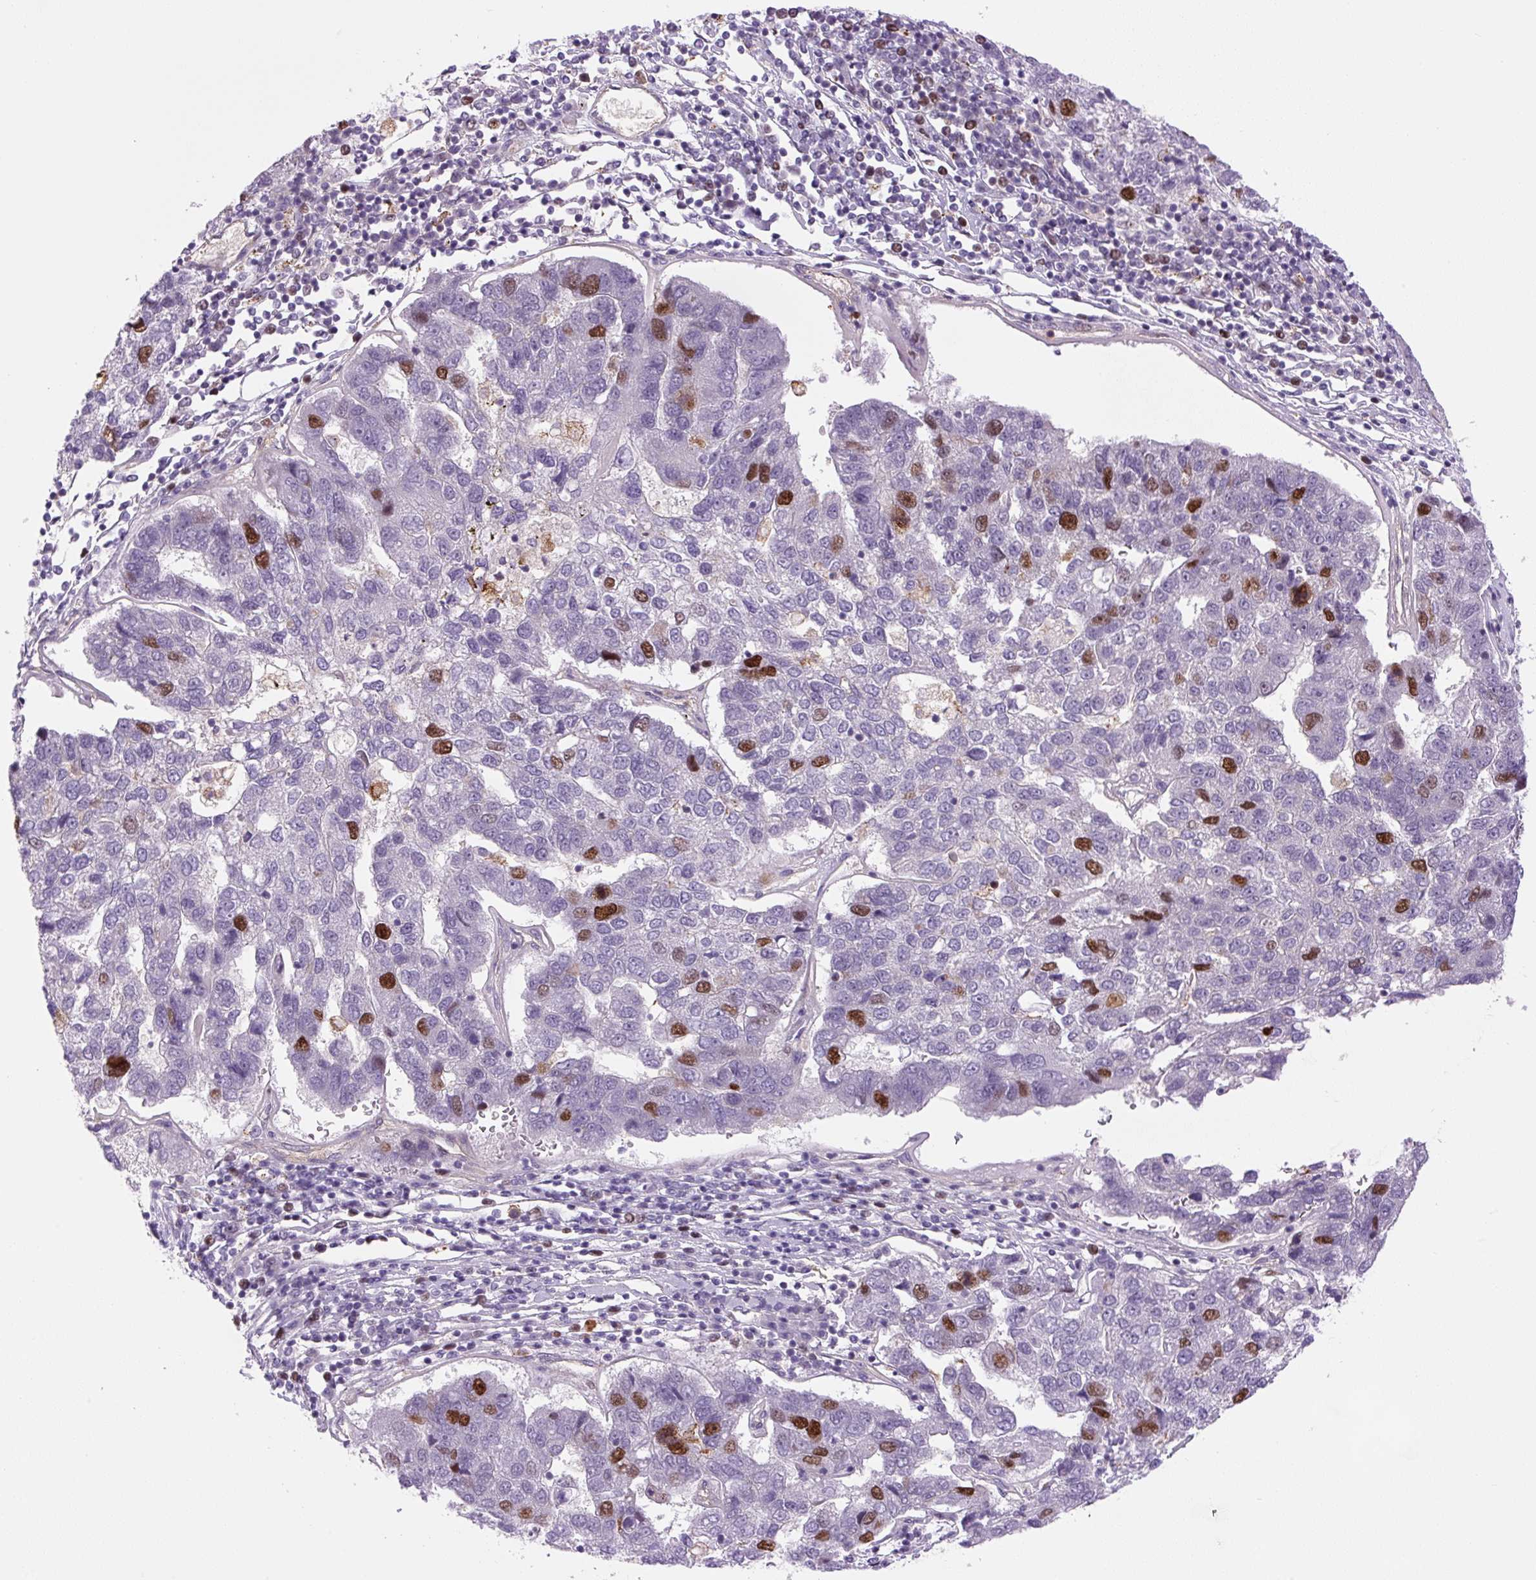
{"staining": {"intensity": "strong", "quantity": "<25%", "location": "nuclear"}, "tissue": "pancreatic cancer", "cell_type": "Tumor cells", "image_type": "cancer", "snomed": [{"axis": "morphology", "description": "Adenocarcinoma, NOS"}, {"axis": "topography", "description": "Pancreas"}], "caption": "This micrograph reveals pancreatic cancer stained with immunohistochemistry (IHC) to label a protein in brown. The nuclear of tumor cells show strong positivity for the protein. Nuclei are counter-stained blue.", "gene": "KIFC1", "patient": {"sex": "female", "age": 61}}